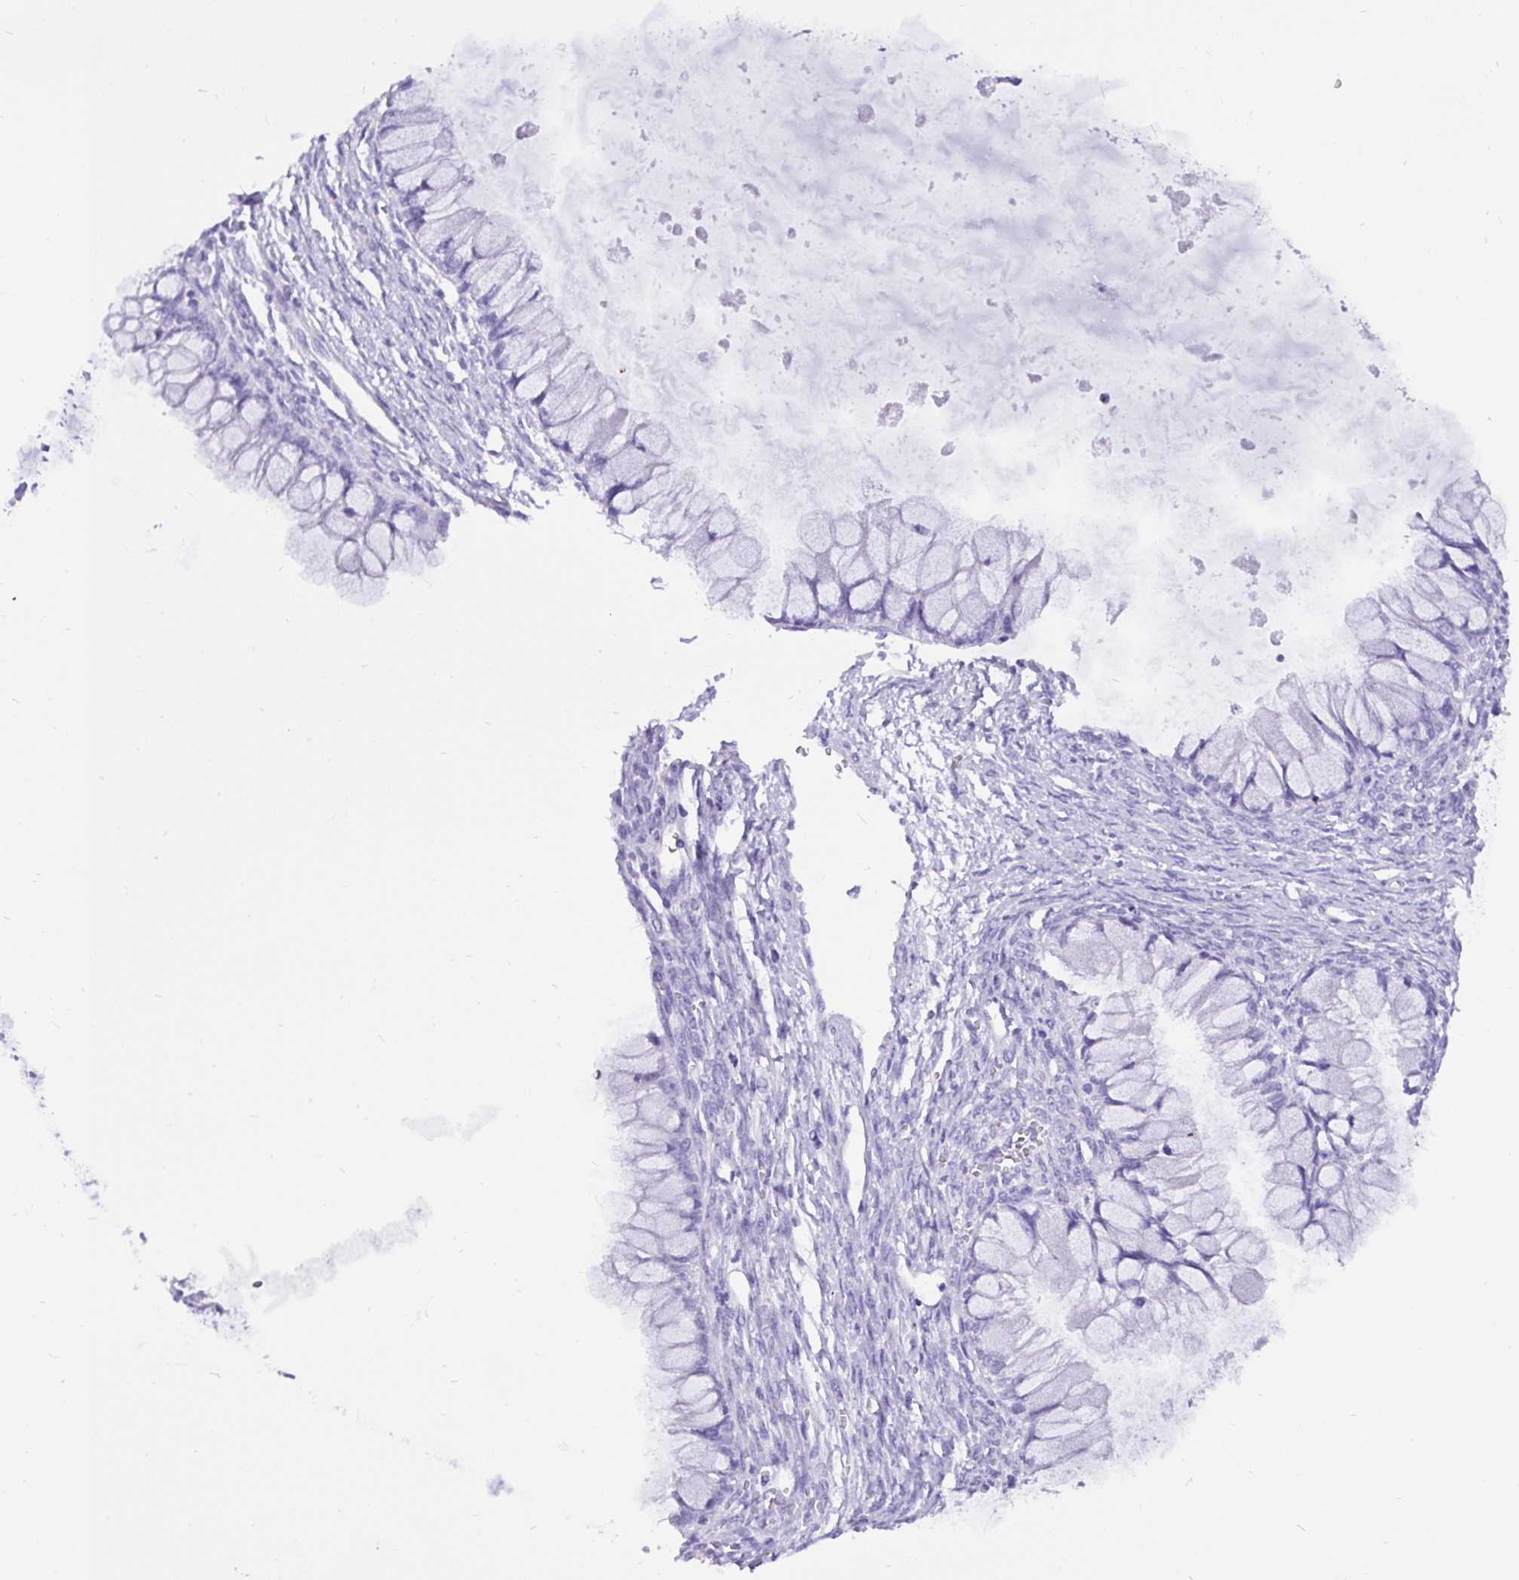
{"staining": {"intensity": "negative", "quantity": "none", "location": "none"}, "tissue": "ovarian cancer", "cell_type": "Tumor cells", "image_type": "cancer", "snomed": [{"axis": "morphology", "description": "Cystadenocarcinoma, mucinous, NOS"}, {"axis": "topography", "description": "Ovary"}], "caption": "High magnification brightfield microscopy of ovarian cancer (mucinous cystadenocarcinoma) stained with DAB (3,3'-diaminobenzidine) (brown) and counterstained with hematoxylin (blue): tumor cells show no significant expression. Brightfield microscopy of immunohistochemistry stained with DAB (3,3'-diaminobenzidine) (brown) and hematoxylin (blue), captured at high magnification.", "gene": "KRT13", "patient": {"sex": "female", "age": 34}}